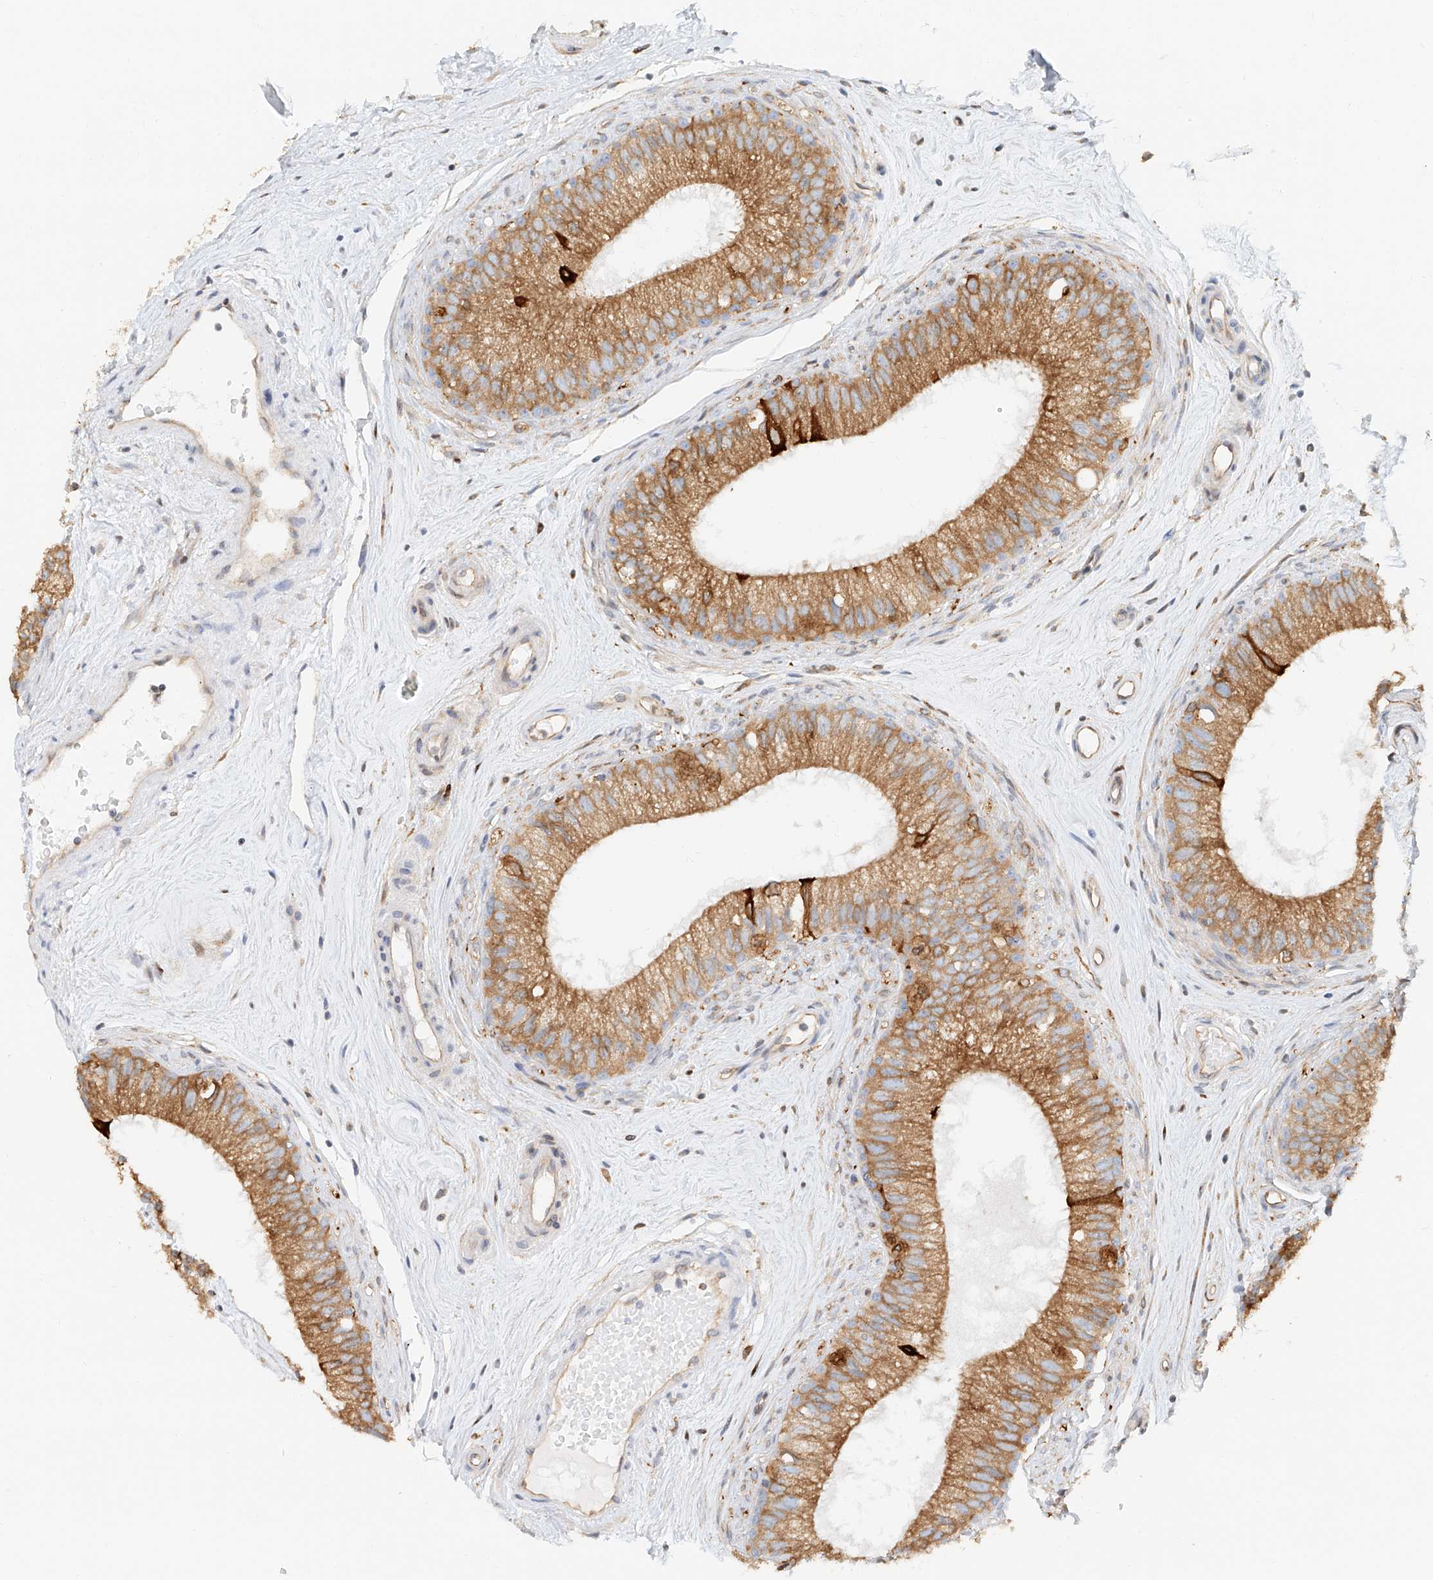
{"staining": {"intensity": "moderate", "quantity": ">75%", "location": "cytoplasmic/membranous"}, "tissue": "epididymis", "cell_type": "Glandular cells", "image_type": "normal", "snomed": [{"axis": "morphology", "description": "Normal tissue, NOS"}, {"axis": "topography", "description": "Epididymis"}], "caption": "Glandular cells display medium levels of moderate cytoplasmic/membranous expression in about >75% of cells in unremarkable epididymis. (DAB IHC with brightfield microscopy, high magnification).", "gene": "DHRS7", "patient": {"sex": "male", "age": 71}}